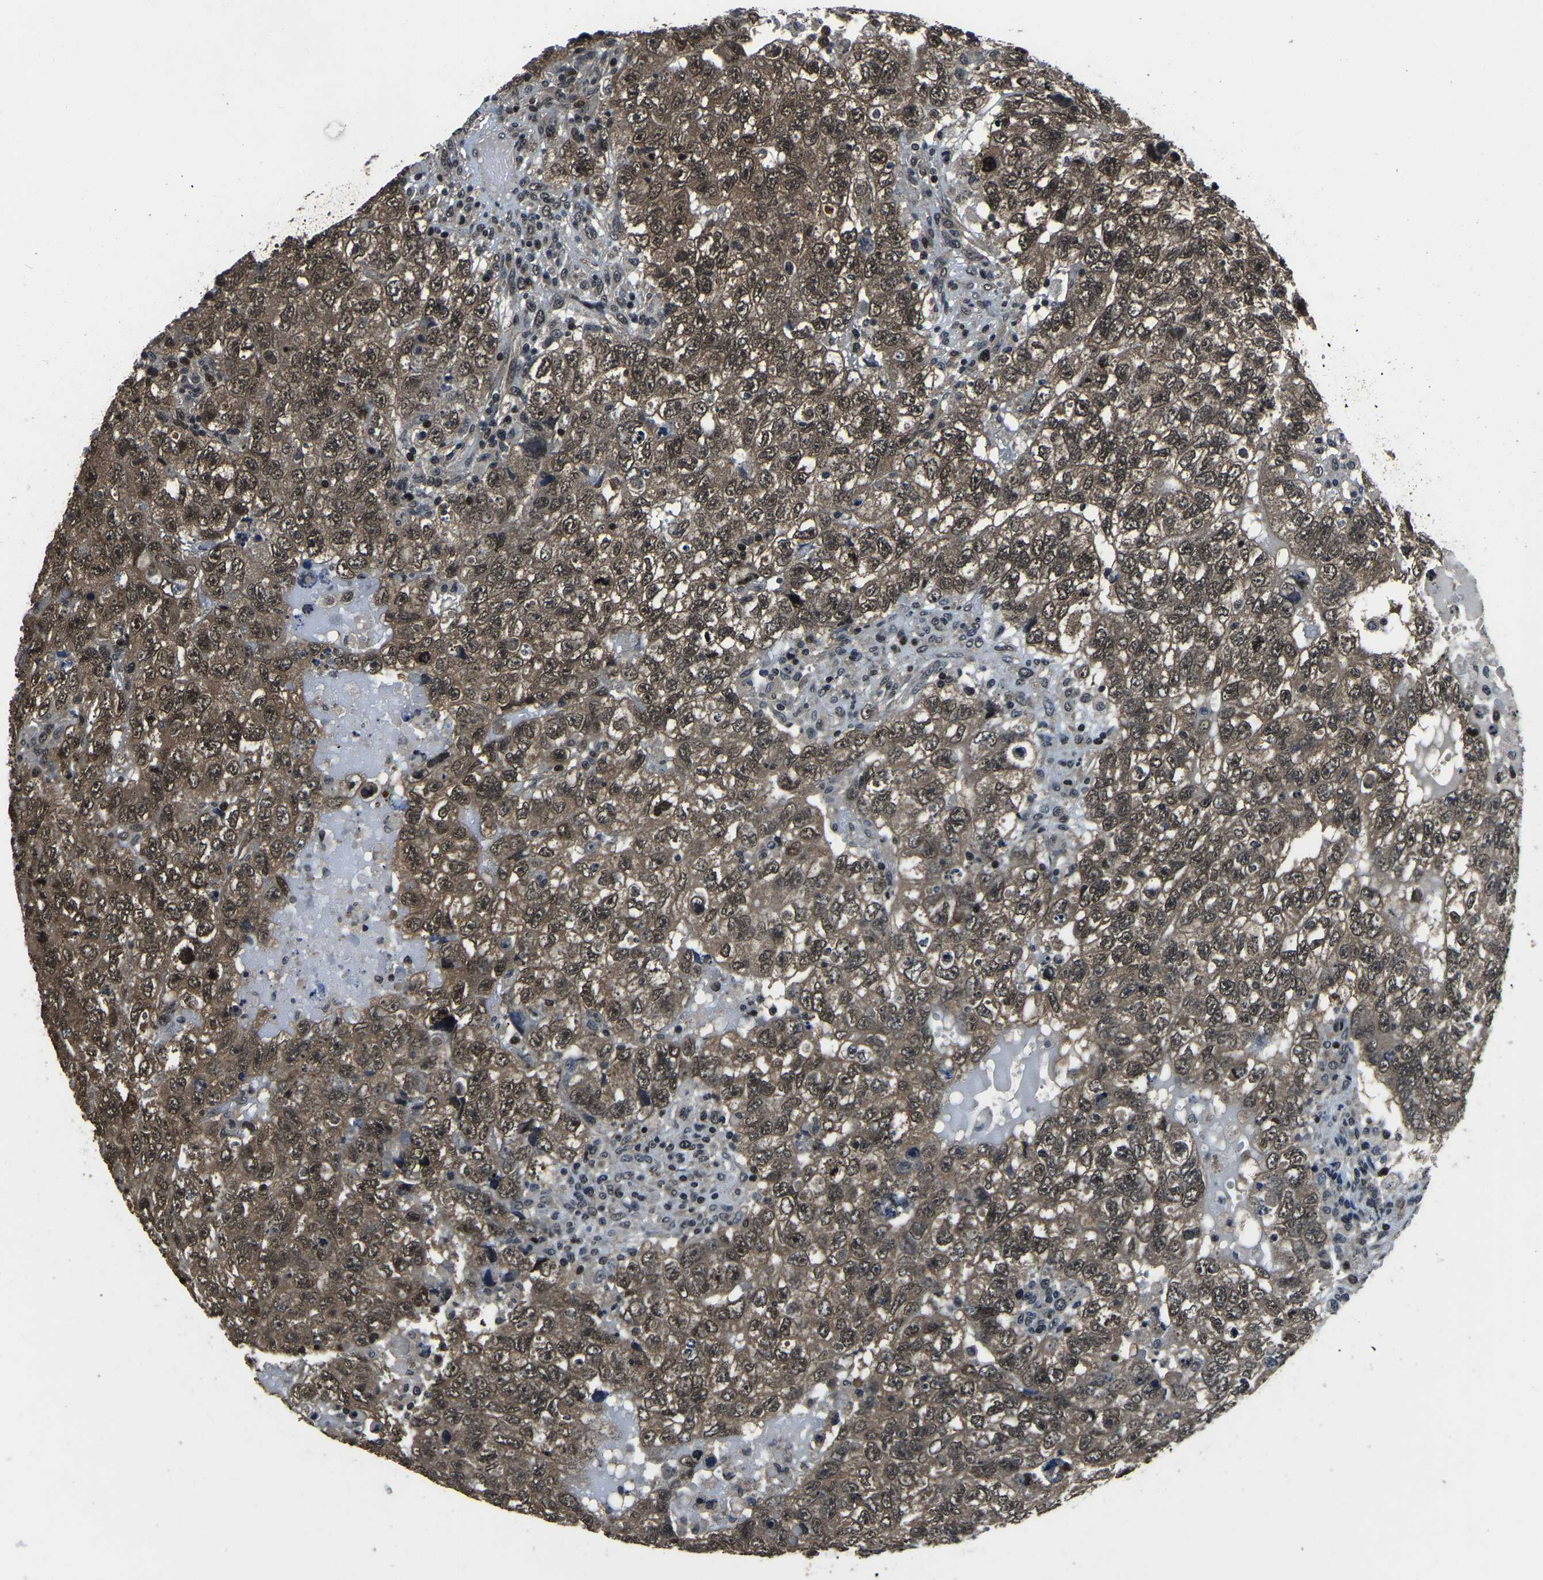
{"staining": {"intensity": "moderate", "quantity": ">75%", "location": "cytoplasmic/membranous,nuclear"}, "tissue": "testis cancer", "cell_type": "Tumor cells", "image_type": "cancer", "snomed": [{"axis": "morphology", "description": "Carcinoma, Embryonal, NOS"}, {"axis": "topography", "description": "Testis"}], "caption": "Immunohistochemical staining of human testis cancer (embryonal carcinoma) demonstrates medium levels of moderate cytoplasmic/membranous and nuclear staining in about >75% of tumor cells. (Stains: DAB (3,3'-diaminobenzidine) in brown, nuclei in blue, Microscopy: brightfield microscopy at high magnification).", "gene": "ANKIB1", "patient": {"sex": "male", "age": 36}}